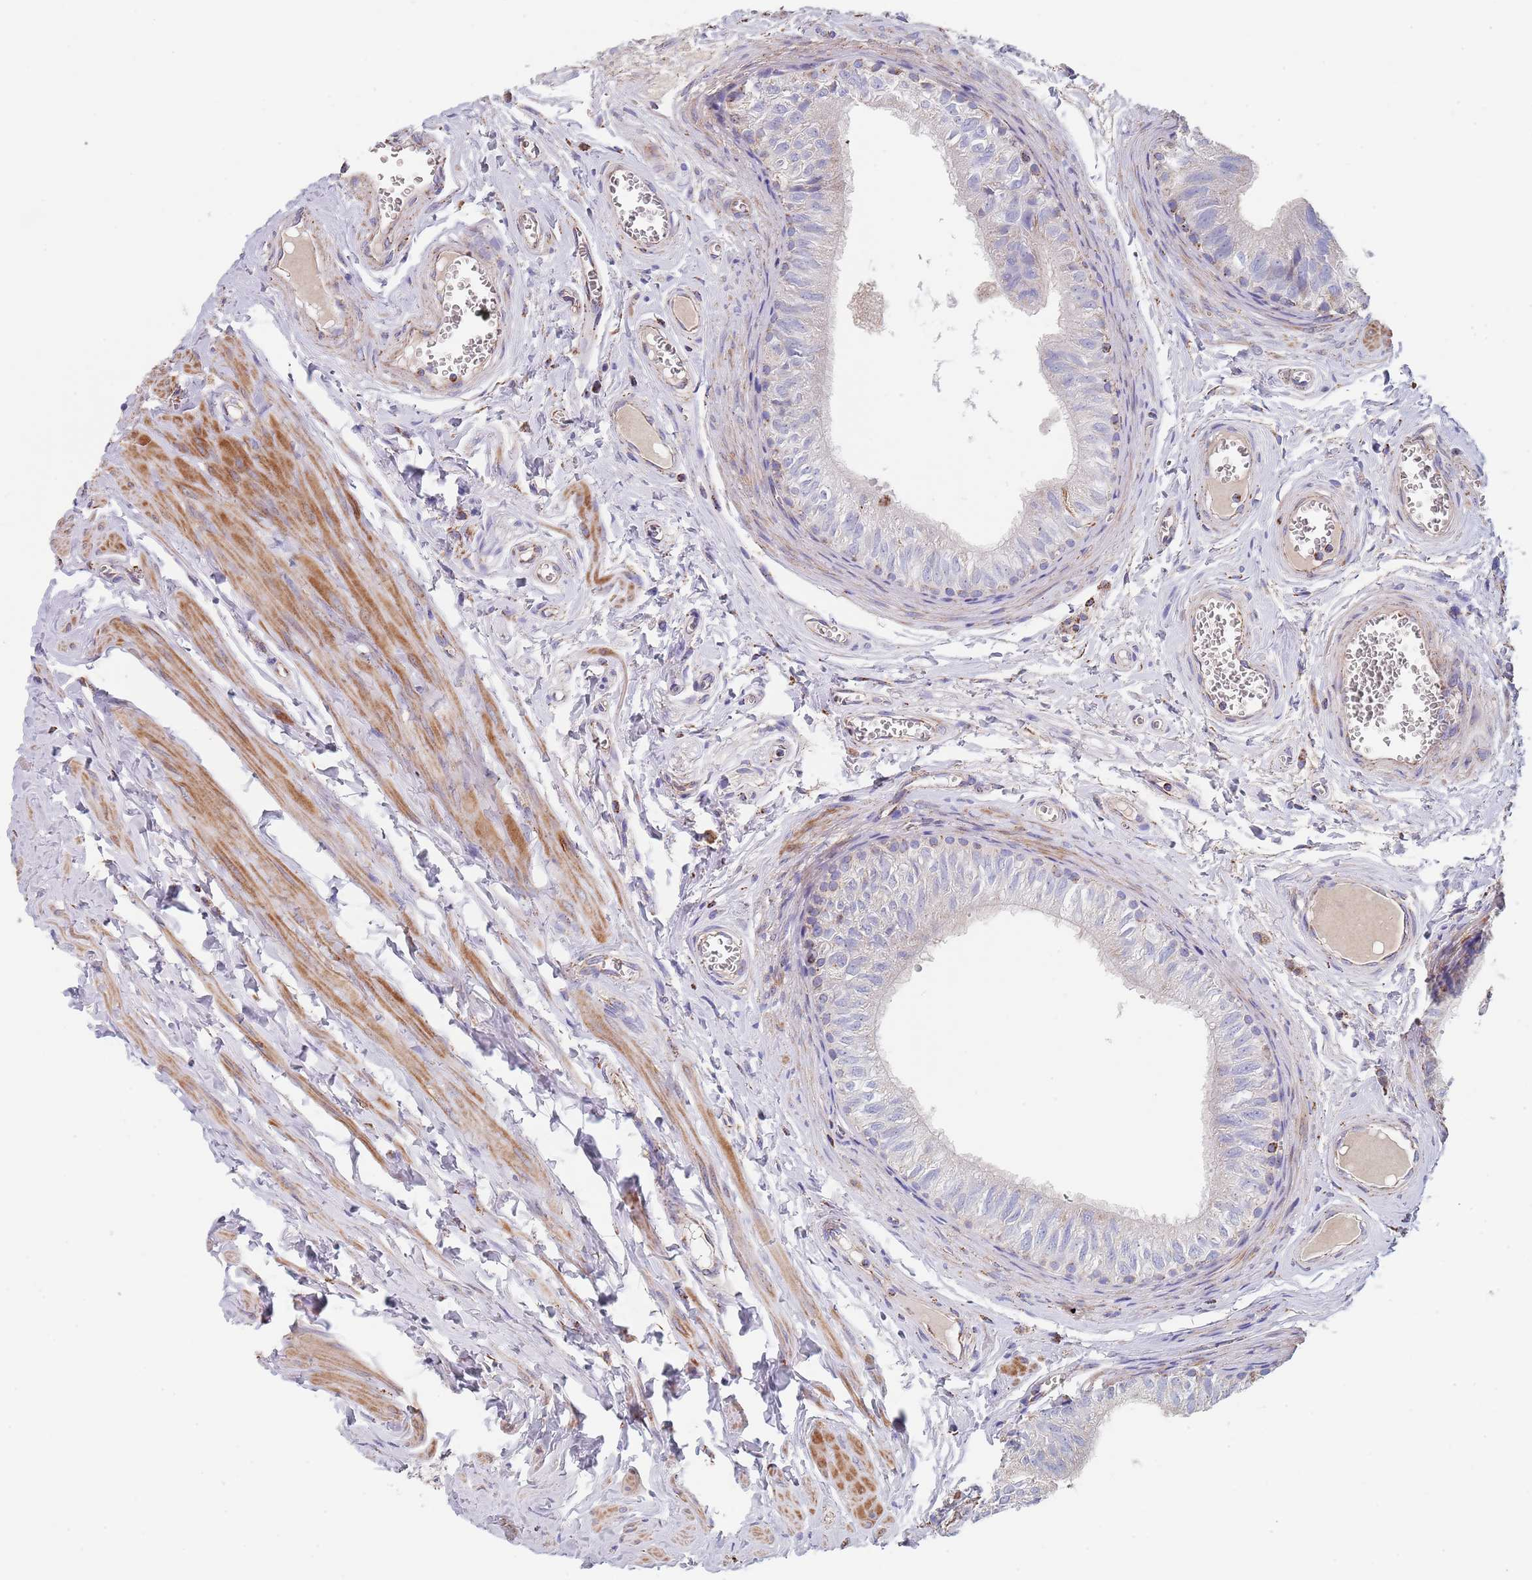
{"staining": {"intensity": "moderate", "quantity": "<25%", "location": "cytoplasmic/membranous"}, "tissue": "epididymis", "cell_type": "Glandular cells", "image_type": "normal", "snomed": [{"axis": "morphology", "description": "Normal tissue, NOS"}, {"axis": "topography", "description": "Epididymis"}], "caption": "Immunohistochemical staining of normal human epididymis displays <25% levels of moderate cytoplasmic/membranous protein positivity in about <25% of glandular cells.", "gene": "PGP", "patient": {"sex": "male", "age": 42}}